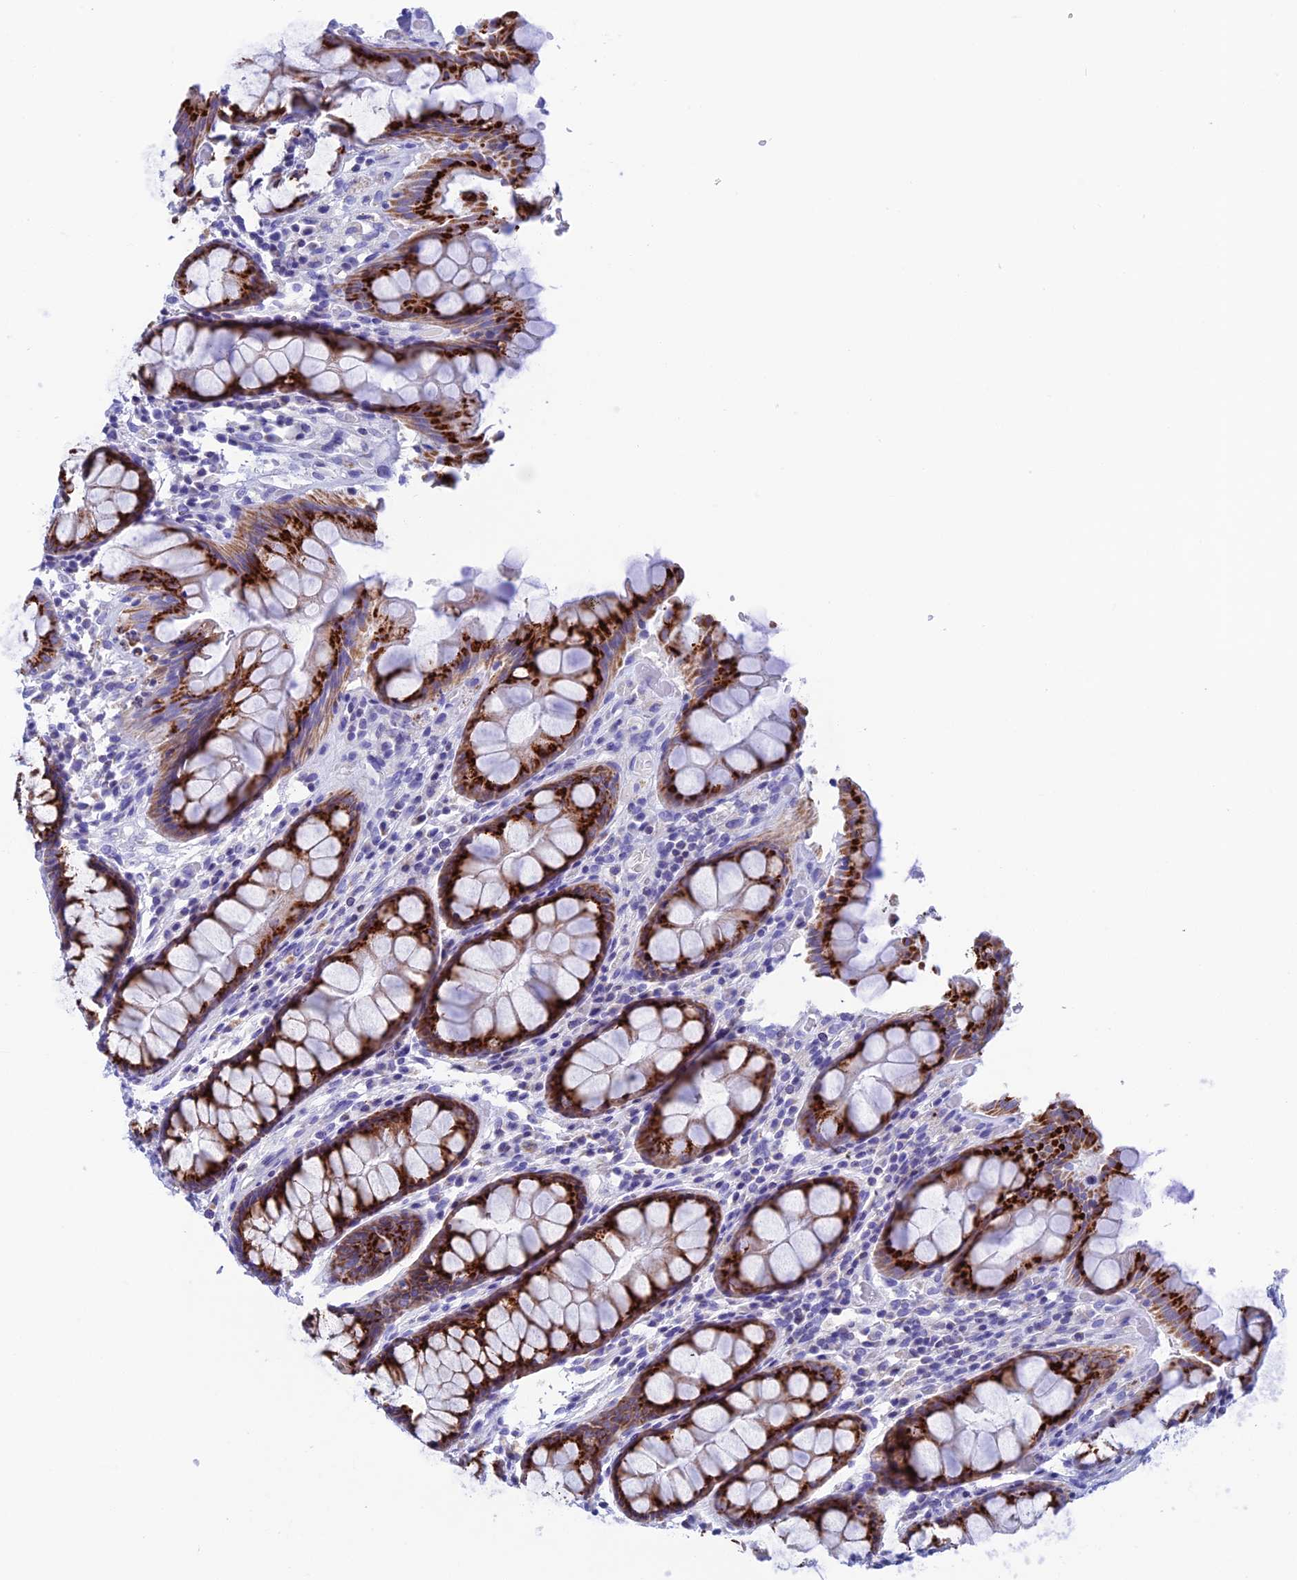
{"staining": {"intensity": "strong", "quantity": ">75%", "location": "cytoplasmic/membranous"}, "tissue": "rectum", "cell_type": "Glandular cells", "image_type": "normal", "snomed": [{"axis": "morphology", "description": "Normal tissue, NOS"}, {"axis": "topography", "description": "Rectum"}], "caption": "Immunohistochemistry histopathology image of unremarkable rectum stained for a protein (brown), which exhibits high levels of strong cytoplasmic/membranous expression in approximately >75% of glandular cells.", "gene": "NXPE4", "patient": {"sex": "male", "age": 64}}